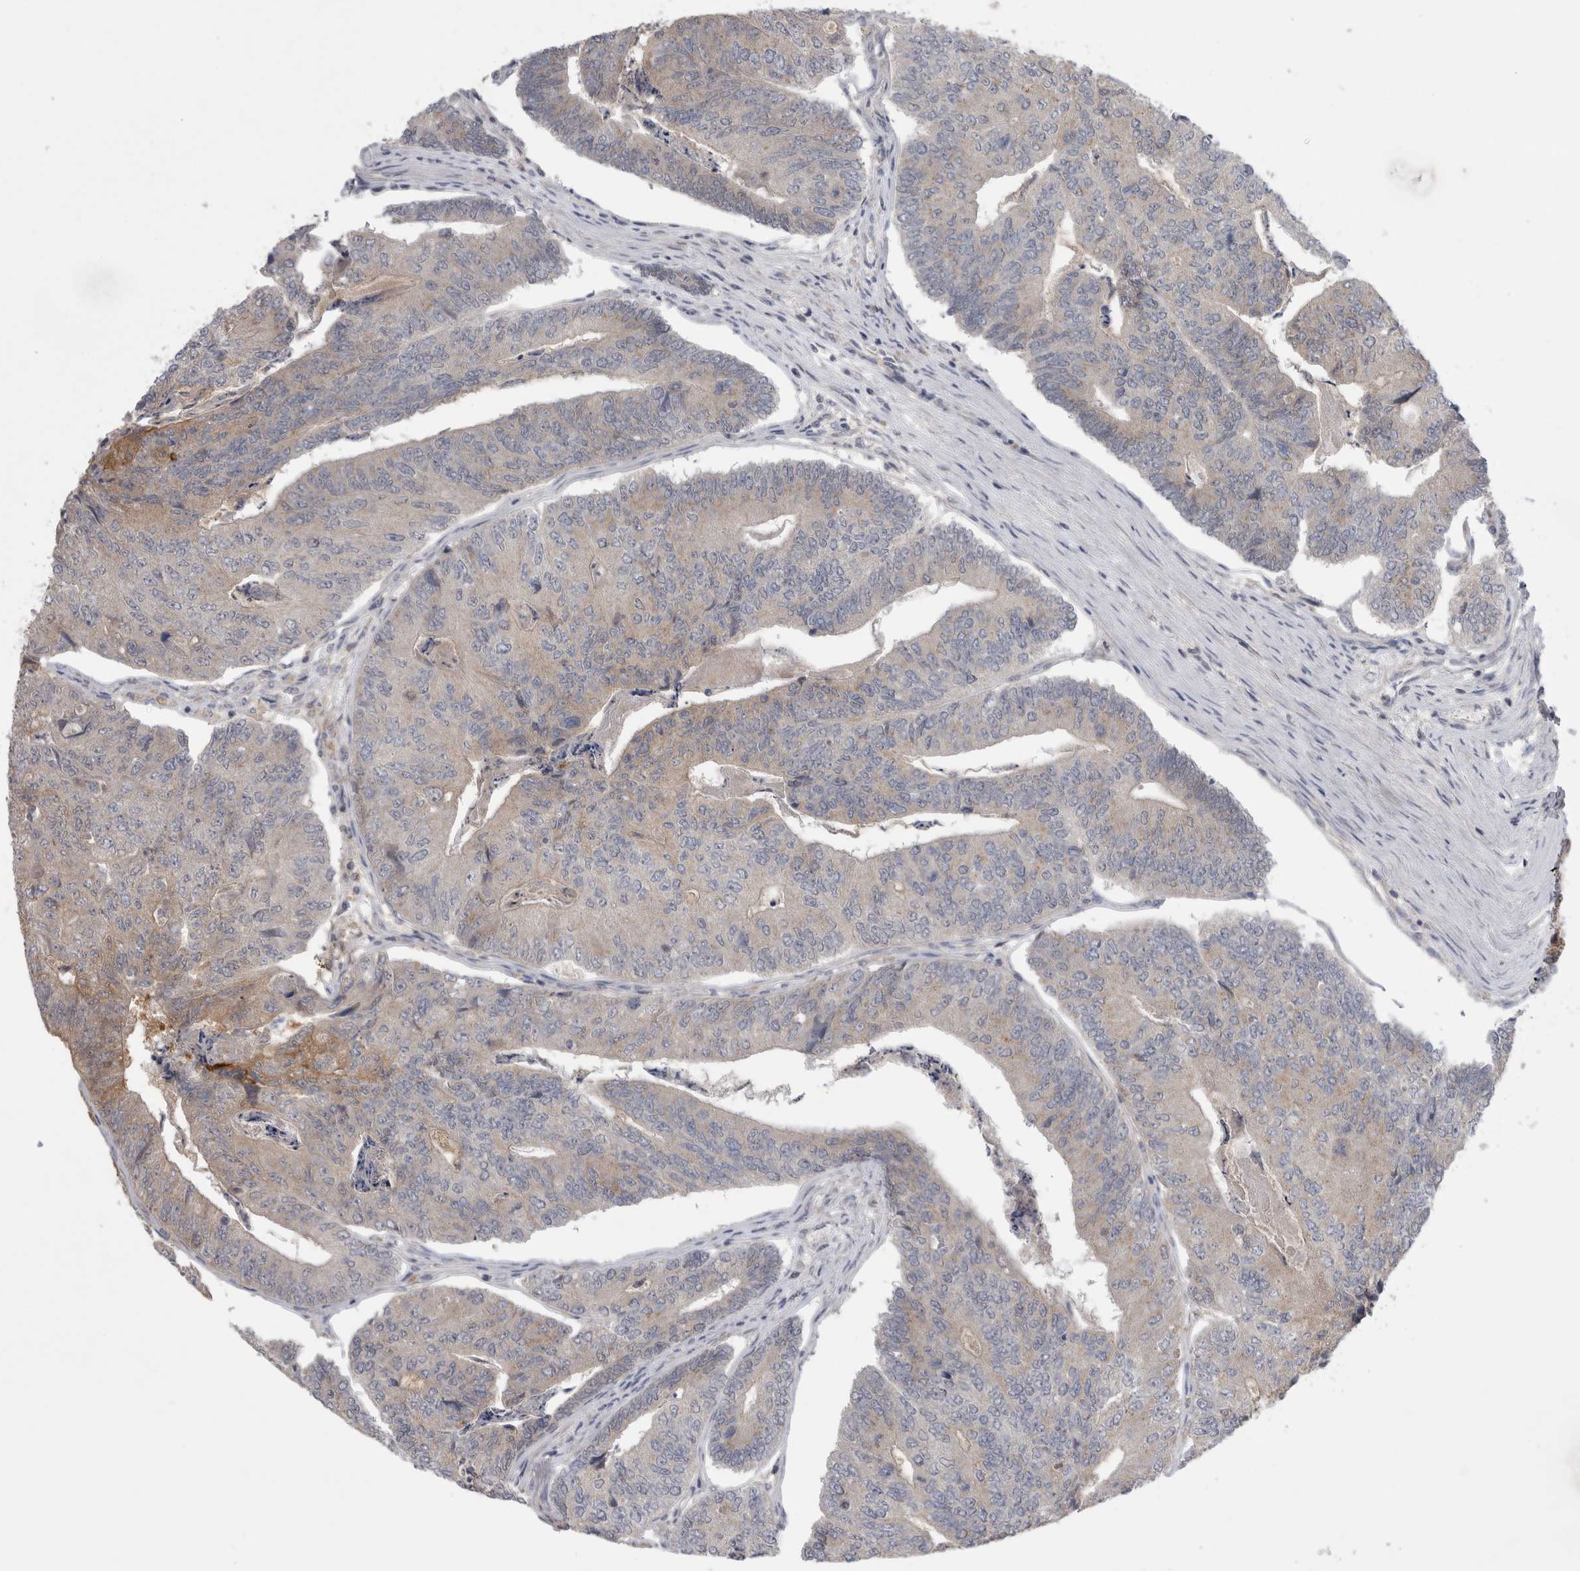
{"staining": {"intensity": "moderate", "quantity": "<25%", "location": "cytoplasmic/membranous"}, "tissue": "colorectal cancer", "cell_type": "Tumor cells", "image_type": "cancer", "snomed": [{"axis": "morphology", "description": "Adenocarcinoma, NOS"}, {"axis": "topography", "description": "Colon"}], "caption": "Human adenocarcinoma (colorectal) stained with a brown dye demonstrates moderate cytoplasmic/membranous positive staining in approximately <25% of tumor cells.", "gene": "SRD5A3", "patient": {"sex": "female", "age": 67}}